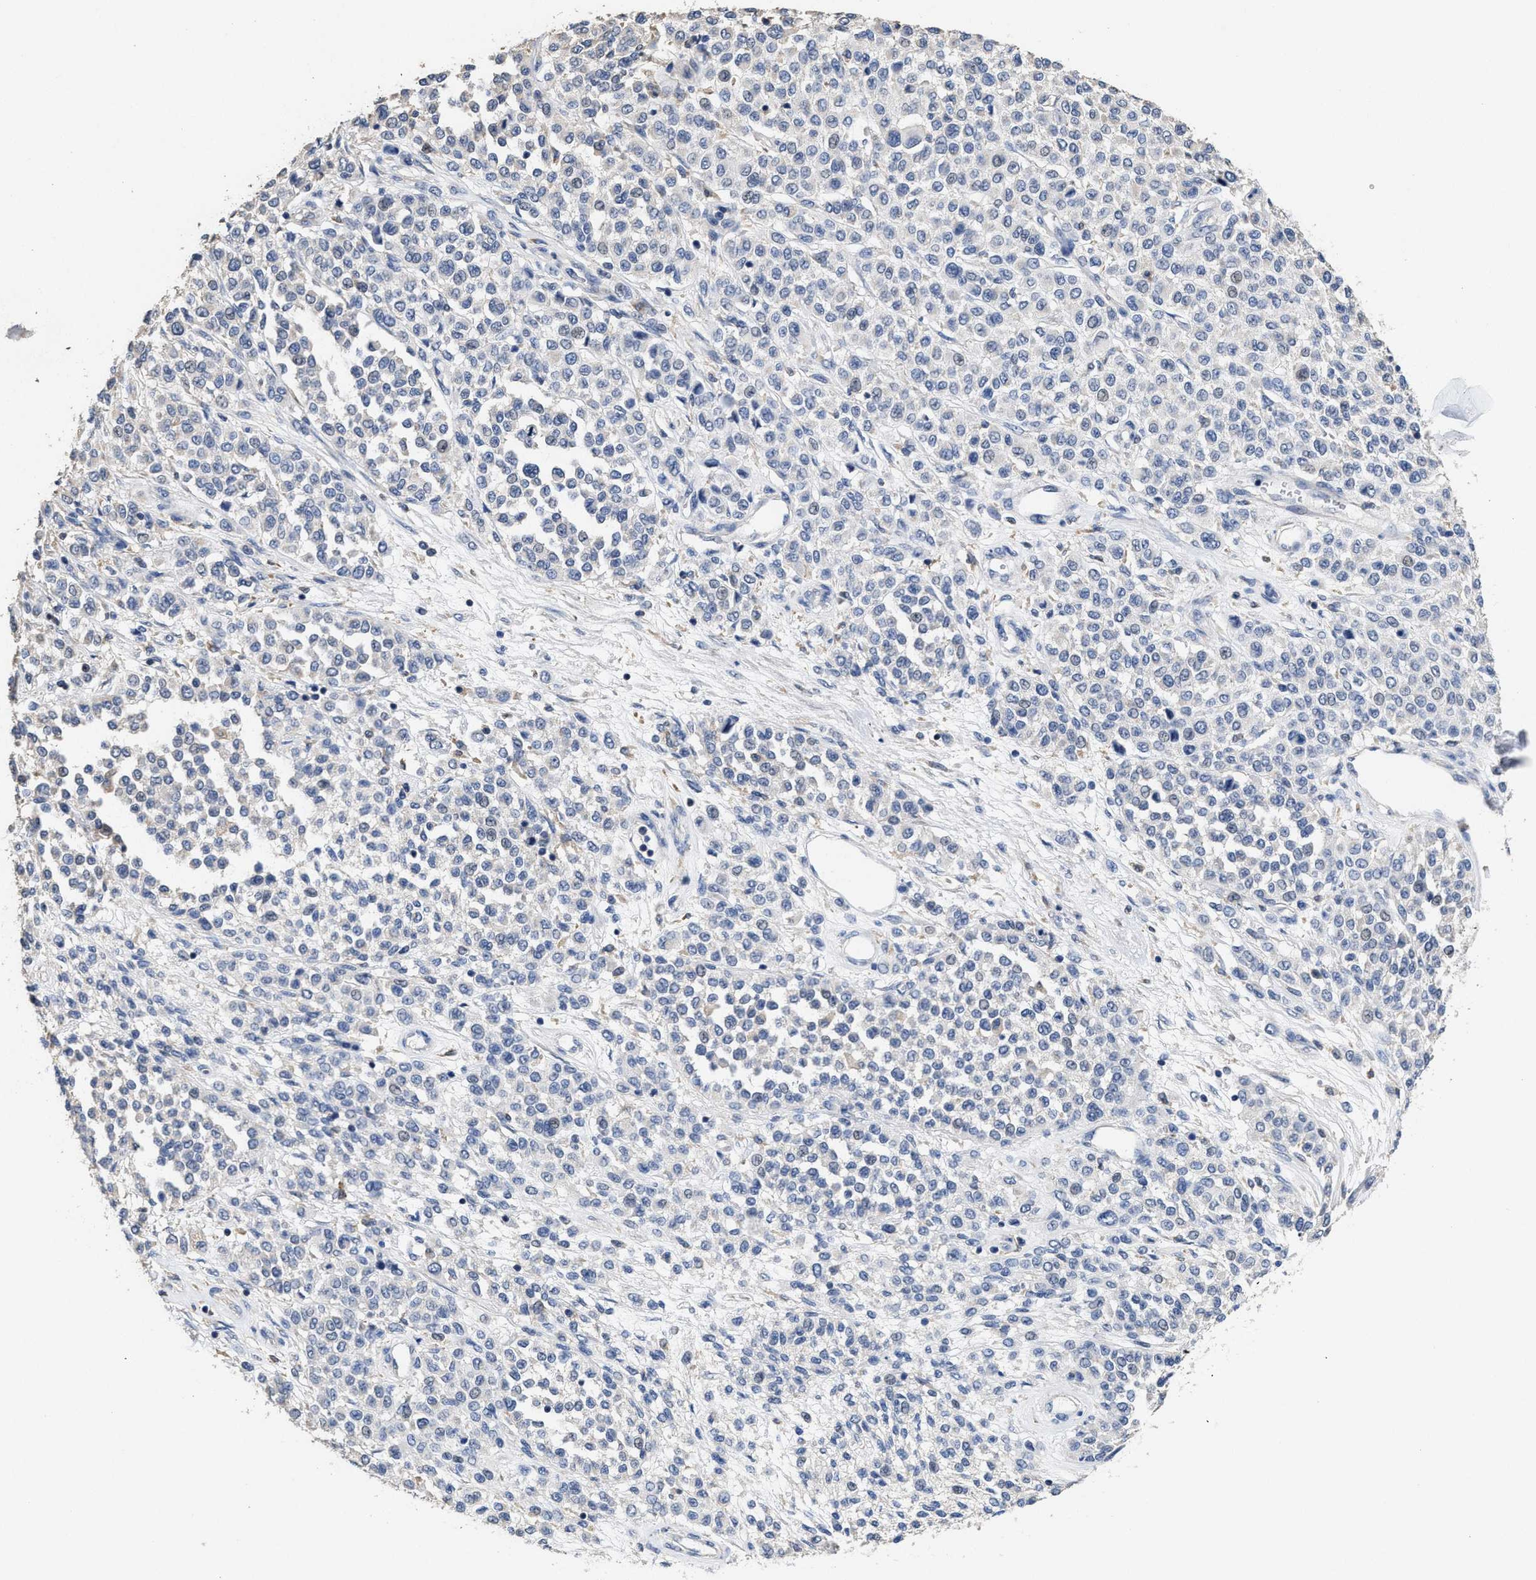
{"staining": {"intensity": "negative", "quantity": "none", "location": "none"}, "tissue": "melanoma", "cell_type": "Tumor cells", "image_type": "cancer", "snomed": [{"axis": "morphology", "description": "Malignant melanoma, Metastatic site"}, {"axis": "topography", "description": "Pancreas"}], "caption": "A micrograph of human melanoma is negative for staining in tumor cells.", "gene": "ZFAT", "patient": {"sex": "female", "age": 30}}